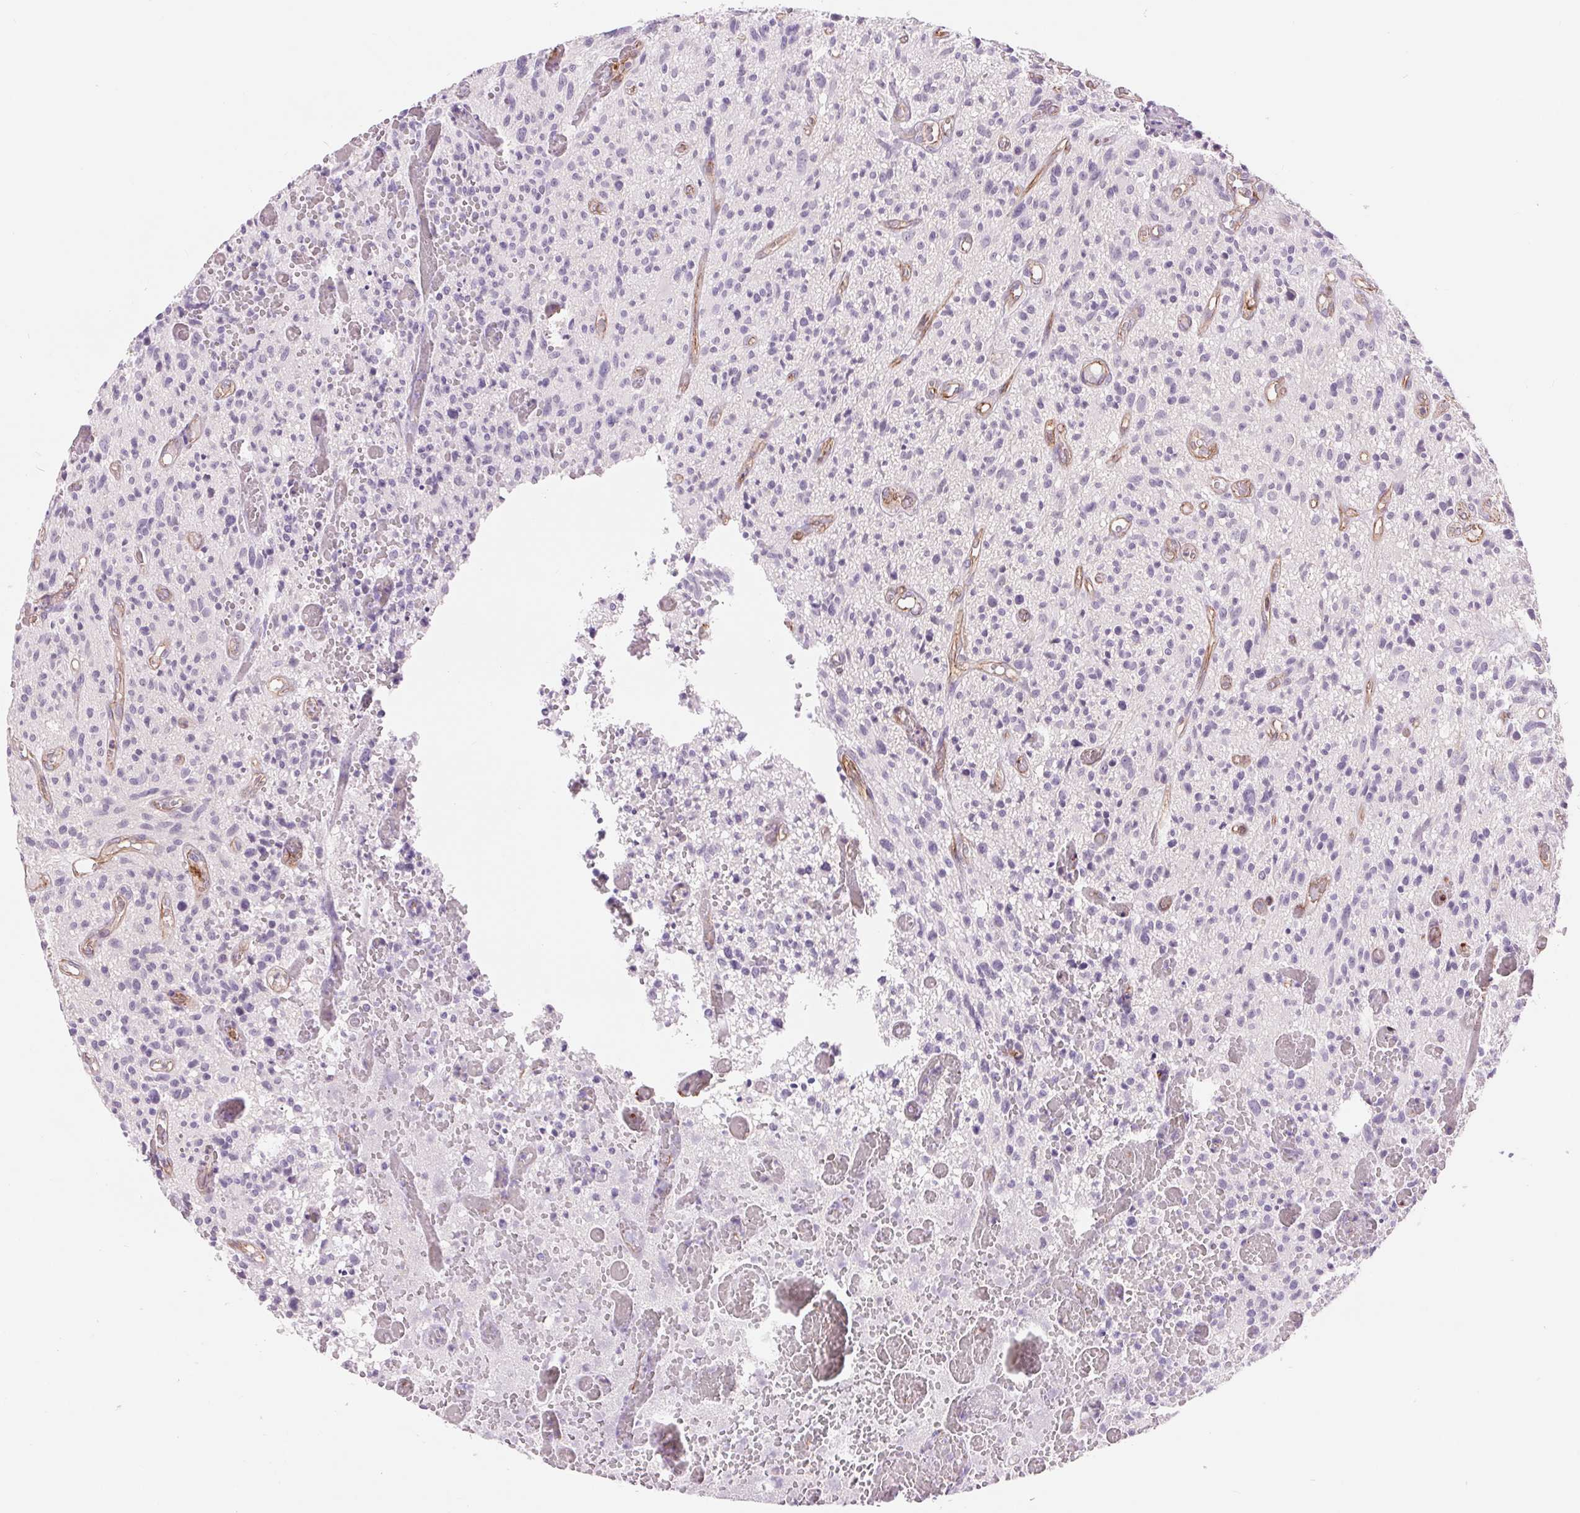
{"staining": {"intensity": "negative", "quantity": "none", "location": "none"}, "tissue": "glioma", "cell_type": "Tumor cells", "image_type": "cancer", "snomed": [{"axis": "morphology", "description": "Glioma, malignant, High grade"}, {"axis": "topography", "description": "Brain"}], "caption": "This is an immunohistochemistry histopathology image of glioma. There is no staining in tumor cells.", "gene": "DIXDC1", "patient": {"sex": "male", "age": 75}}